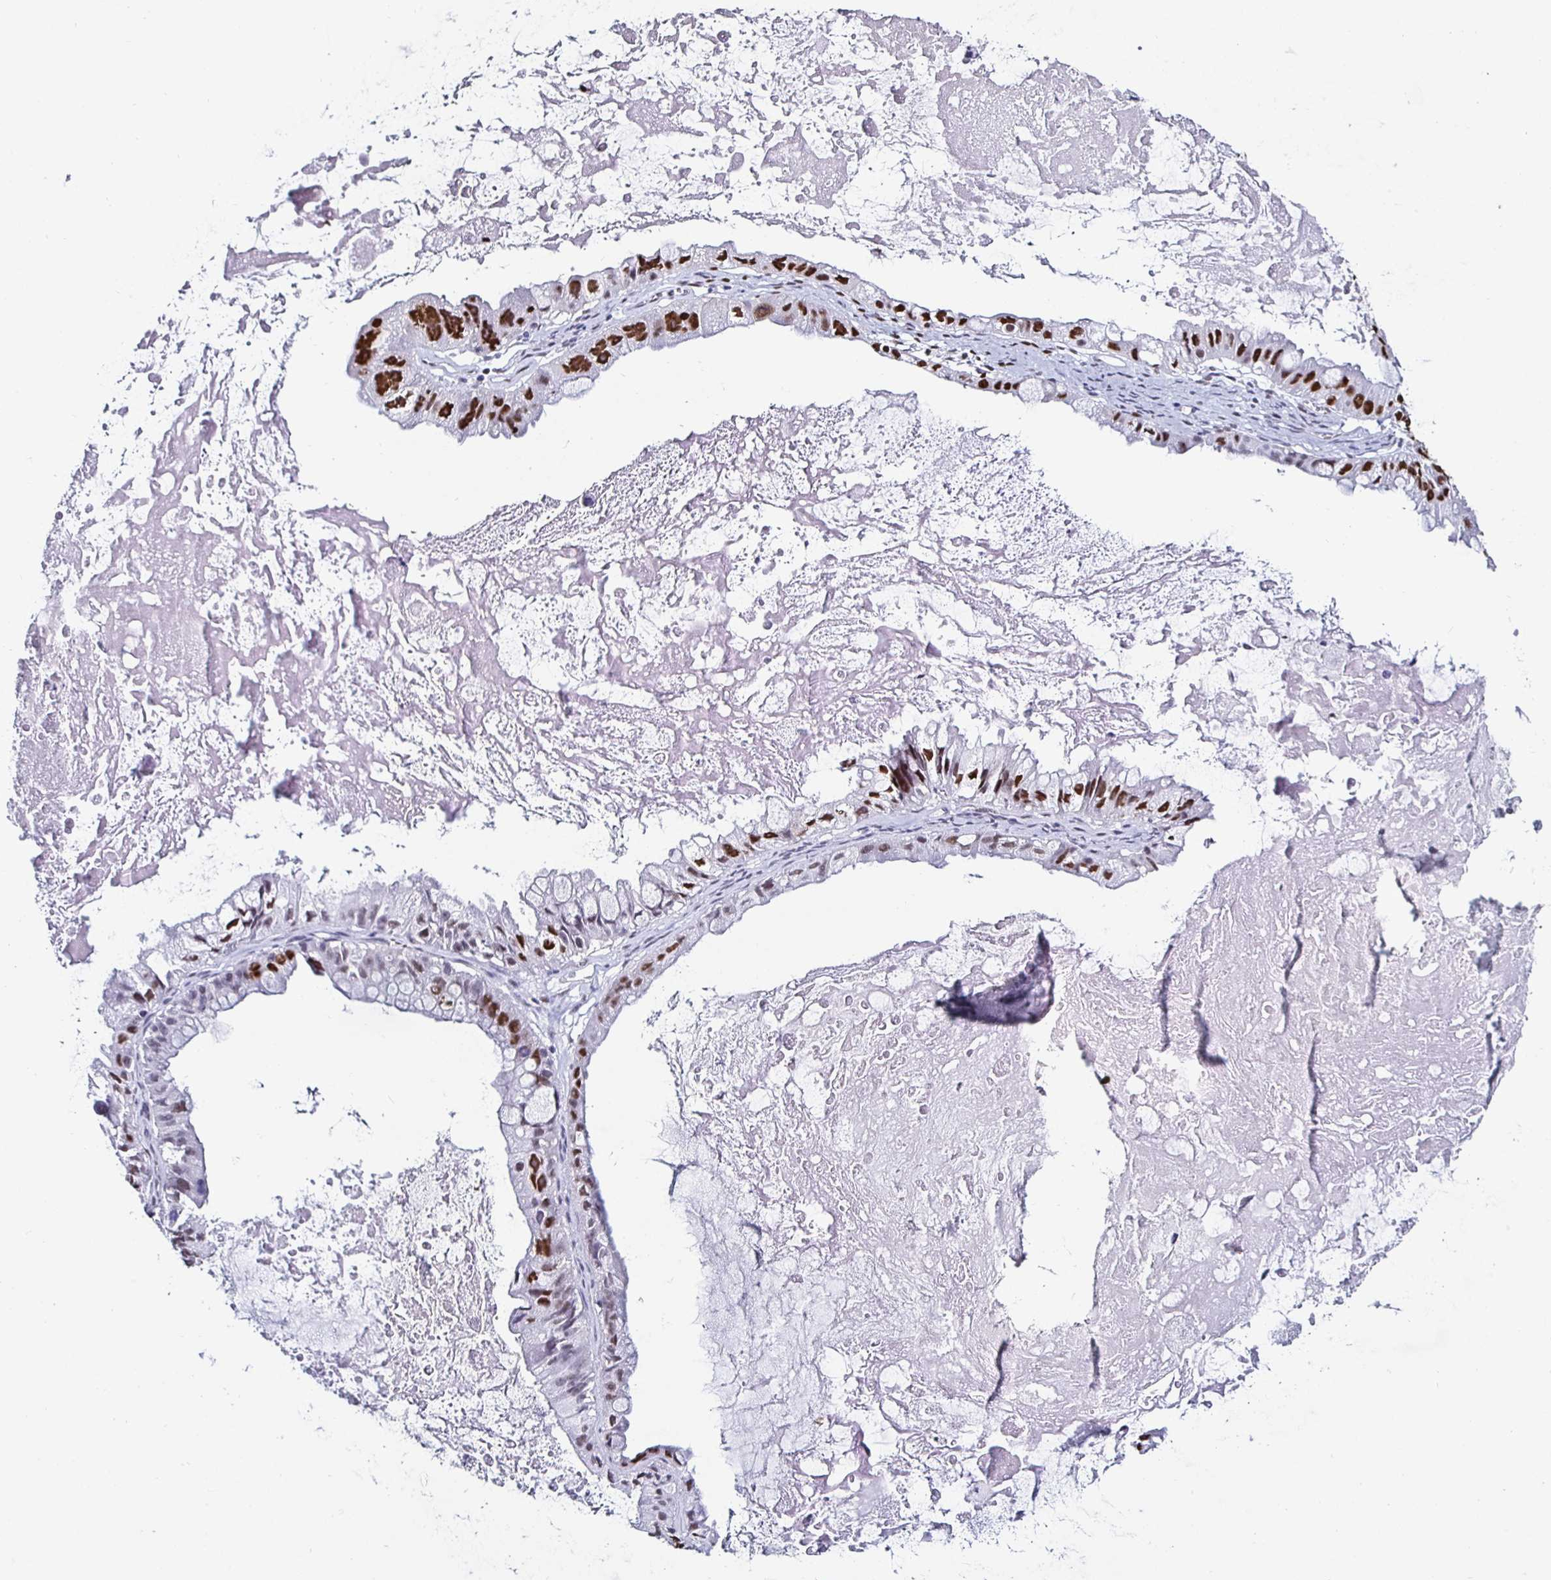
{"staining": {"intensity": "strong", "quantity": "25%-75%", "location": "nuclear"}, "tissue": "ovarian cancer", "cell_type": "Tumor cells", "image_type": "cancer", "snomed": [{"axis": "morphology", "description": "Cystadenocarcinoma, mucinous, NOS"}, {"axis": "topography", "description": "Ovary"}], "caption": "Immunohistochemistry staining of ovarian mucinous cystadenocarcinoma, which demonstrates high levels of strong nuclear expression in about 25%-75% of tumor cells indicating strong nuclear protein expression. The staining was performed using DAB (3,3'-diaminobenzidine) (brown) for protein detection and nuclei were counterstained in hematoxylin (blue).", "gene": "DDX39B", "patient": {"sex": "female", "age": 61}}